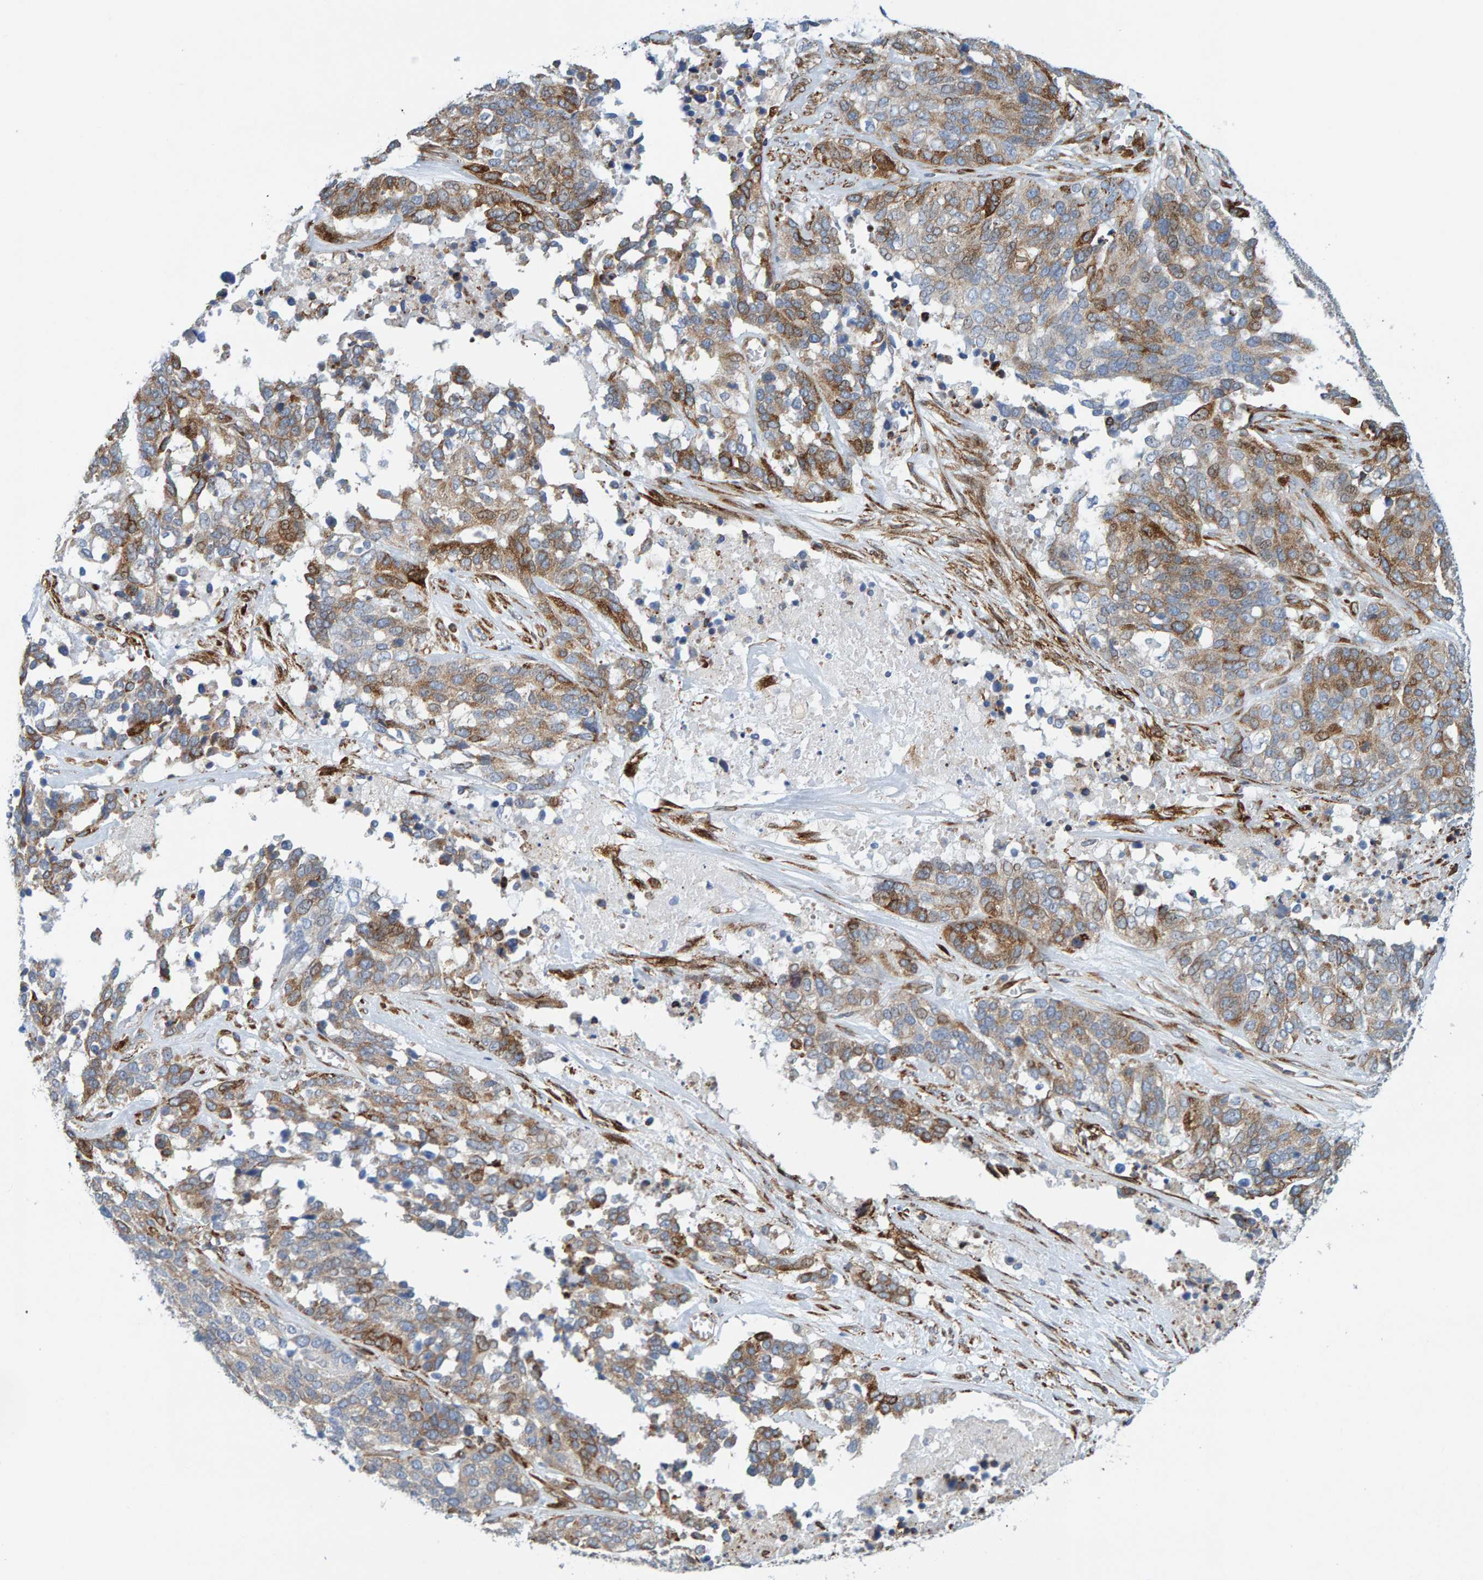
{"staining": {"intensity": "moderate", "quantity": ">75%", "location": "cytoplasmic/membranous"}, "tissue": "ovarian cancer", "cell_type": "Tumor cells", "image_type": "cancer", "snomed": [{"axis": "morphology", "description": "Cystadenocarcinoma, serous, NOS"}, {"axis": "topography", "description": "Ovary"}], "caption": "A micrograph of human serous cystadenocarcinoma (ovarian) stained for a protein displays moderate cytoplasmic/membranous brown staining in tumor cells.", "gene": "MMP16", "patient": {"sex": "female", "age": 44}}